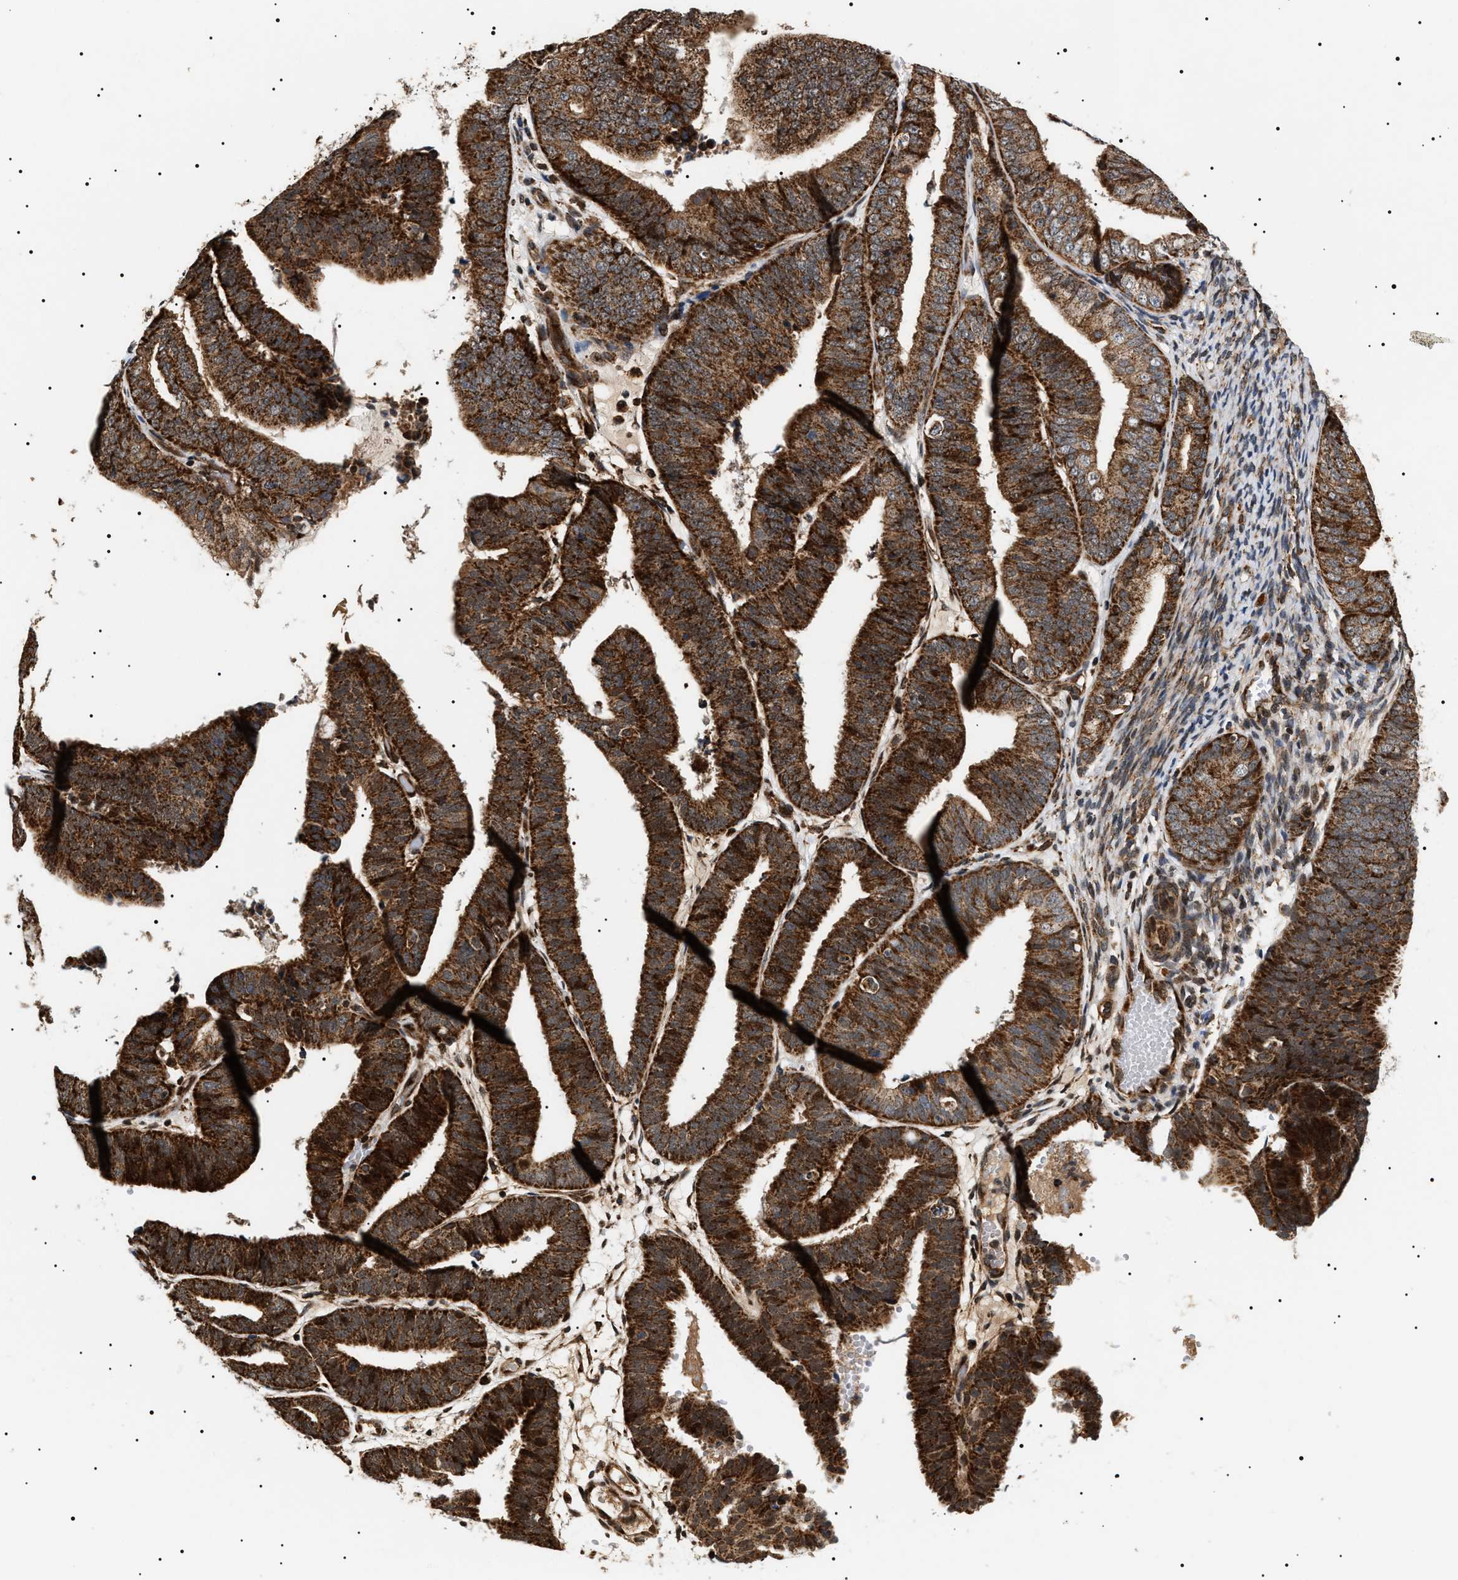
{"staining": {"intensity": "strong", "quantity": ">75%", "location": "cytoplasmic/membranous"}, "tissue": "endometrial cancer", "cell_type": "Tumor cells", "image_type": "cancer", "snomed": [{"axis": "morphology", "description": "Adenocarcinoma, NOS"}, {"axis": "topography", "description": "Endometrium"}], "caption": "Adenocarcinoma (endometrial) stained for a protein exhibits strong cytoplasmic/membranous positivity in tumor cells.", "gene": "ZBTB26", "patient": {"sex": "female", "age": 63}}